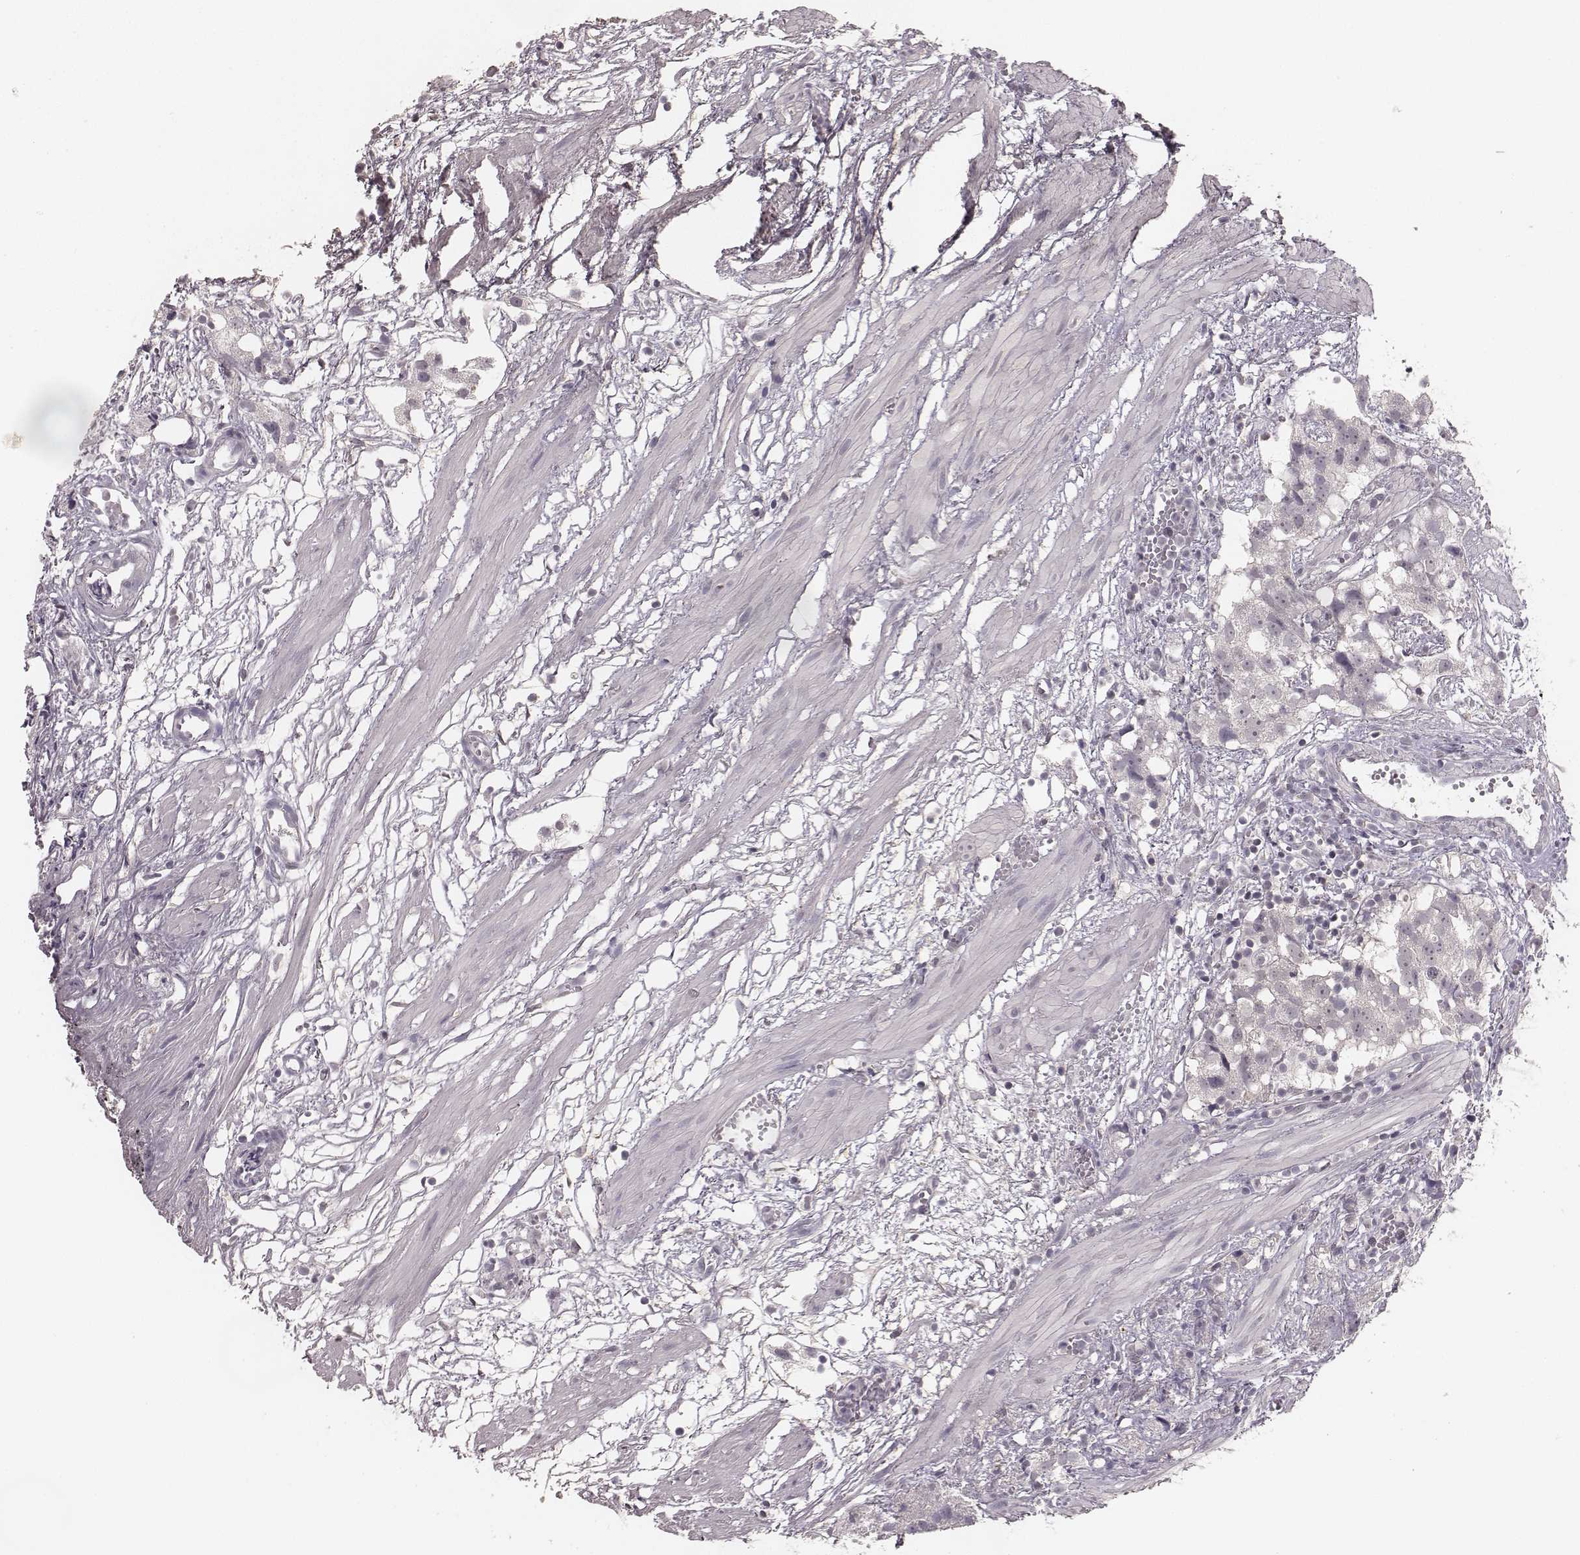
{"staining": {"intensity": "negative", "quantity": "none", "location": "none"}, "tissue": "prostate cancer", "cell_type": "Tumor cells", "image_type": "cancer", "snomed": [{"axis": "morphology", "description": "Adenocarcinoma, High grade"}, {"axis": "topography", "description": "Prostate"}], "caption": "Prostate cancer (adenocarcinoma (high-grade)) was stained to show a protein in brown. There is no significant positivity in tumor cells.", "gene": "LY6K", "patient": {"sex": "male", "age": 68}}